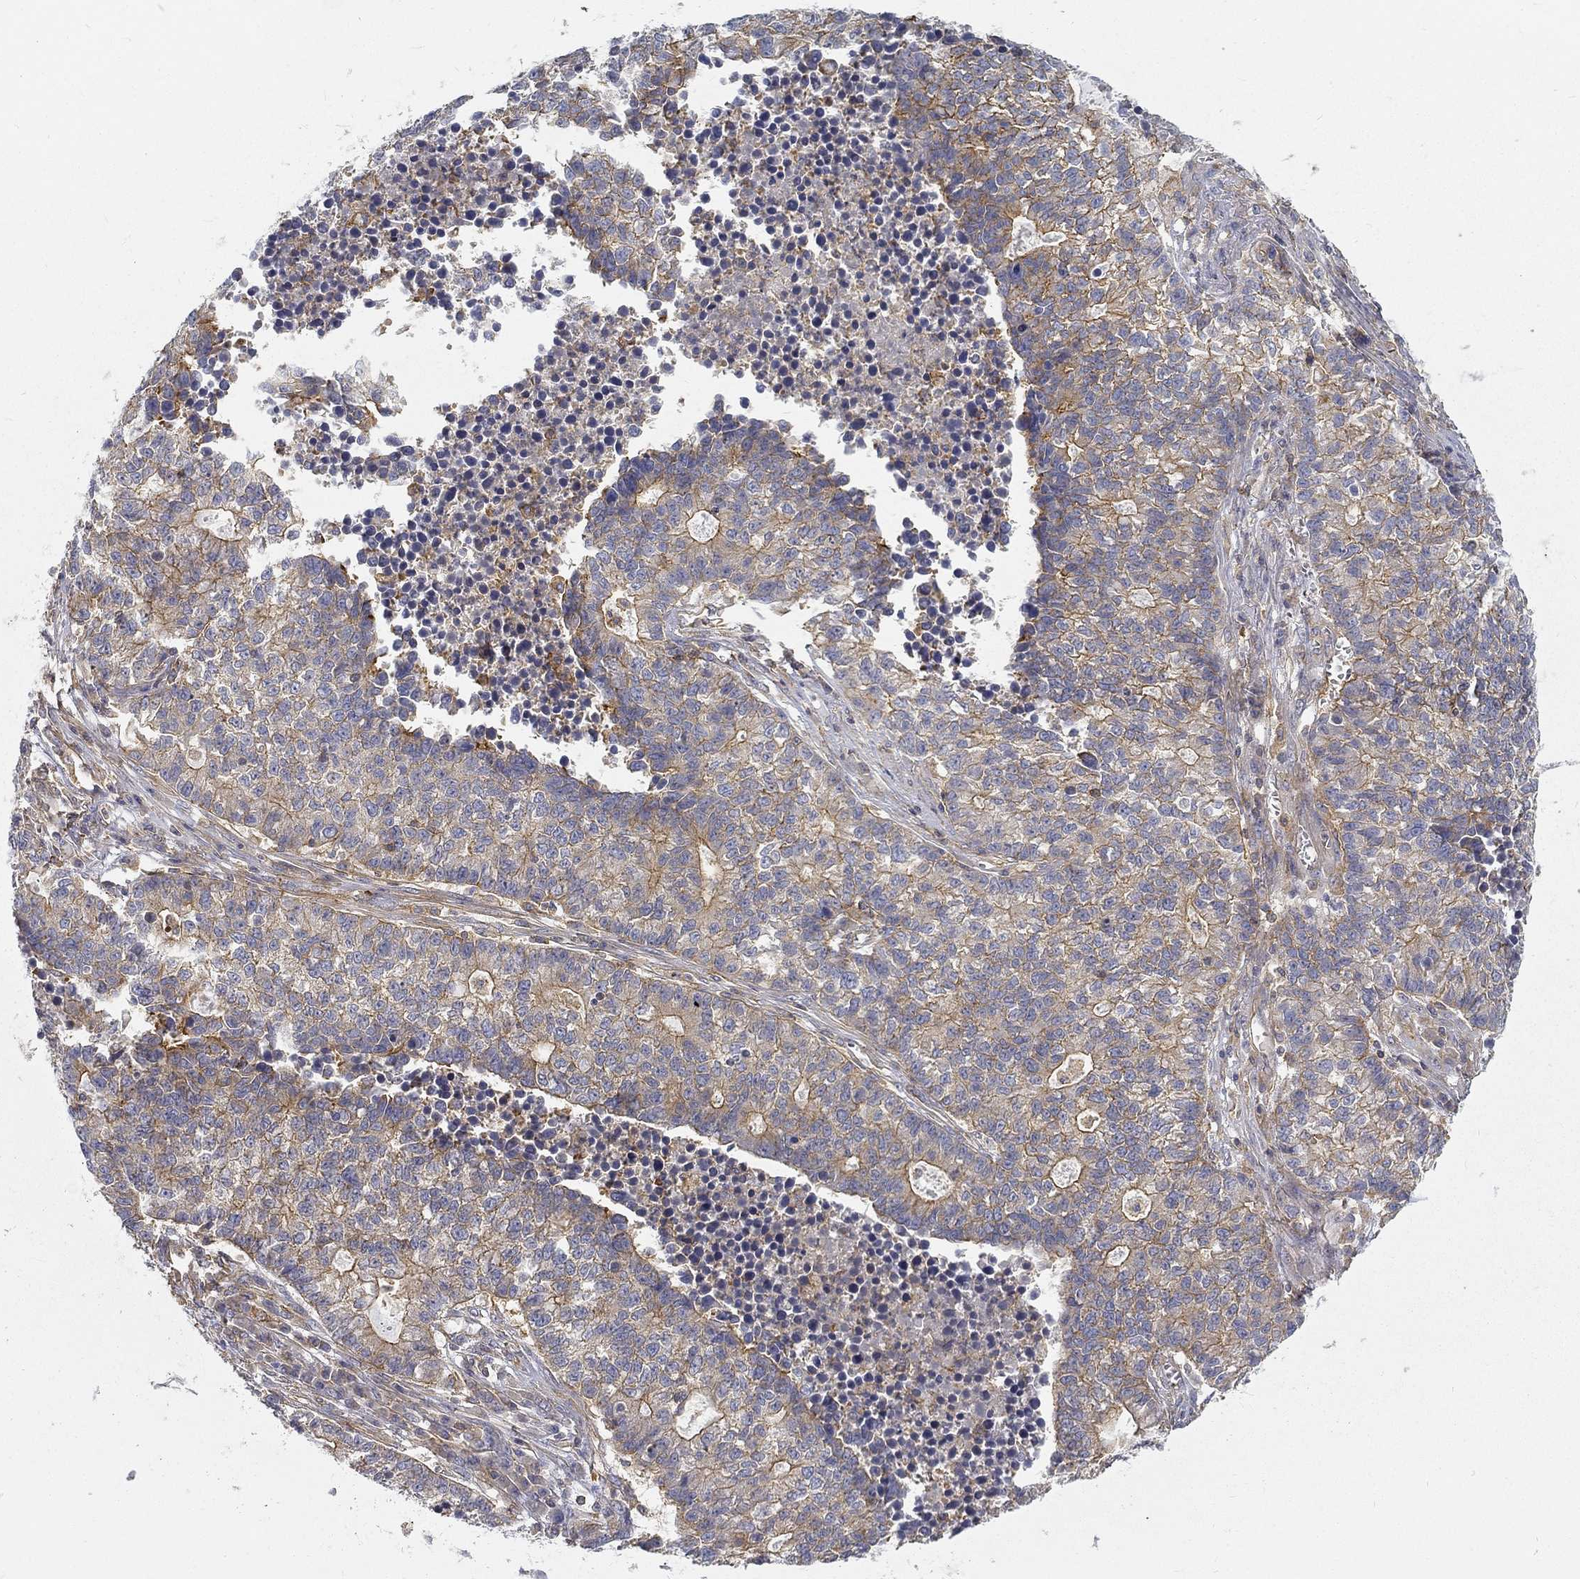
{"staining": {"intensity": "moderate", "quantity": "25%-75%", "location": "cytoplasmic/membranous"}, "tissue": "lung cancer", "cell_type": "Tumor cells", "image_type": "cancer", "snomed": [{"axis": "morphology", "description": "Adenocarcinoma, NOS"}, {"axis": "topography", "description": "Lung"}], "caption": "Immunohistochemical staining of lung cancer (adenocarcinoma) demonstrates medium levels of moderate cytoplasmic/membranous expression in about 25%-75% of tumor cells.", "gene": "MTMR11", "patient": {"sex": "male", "age": 57}}